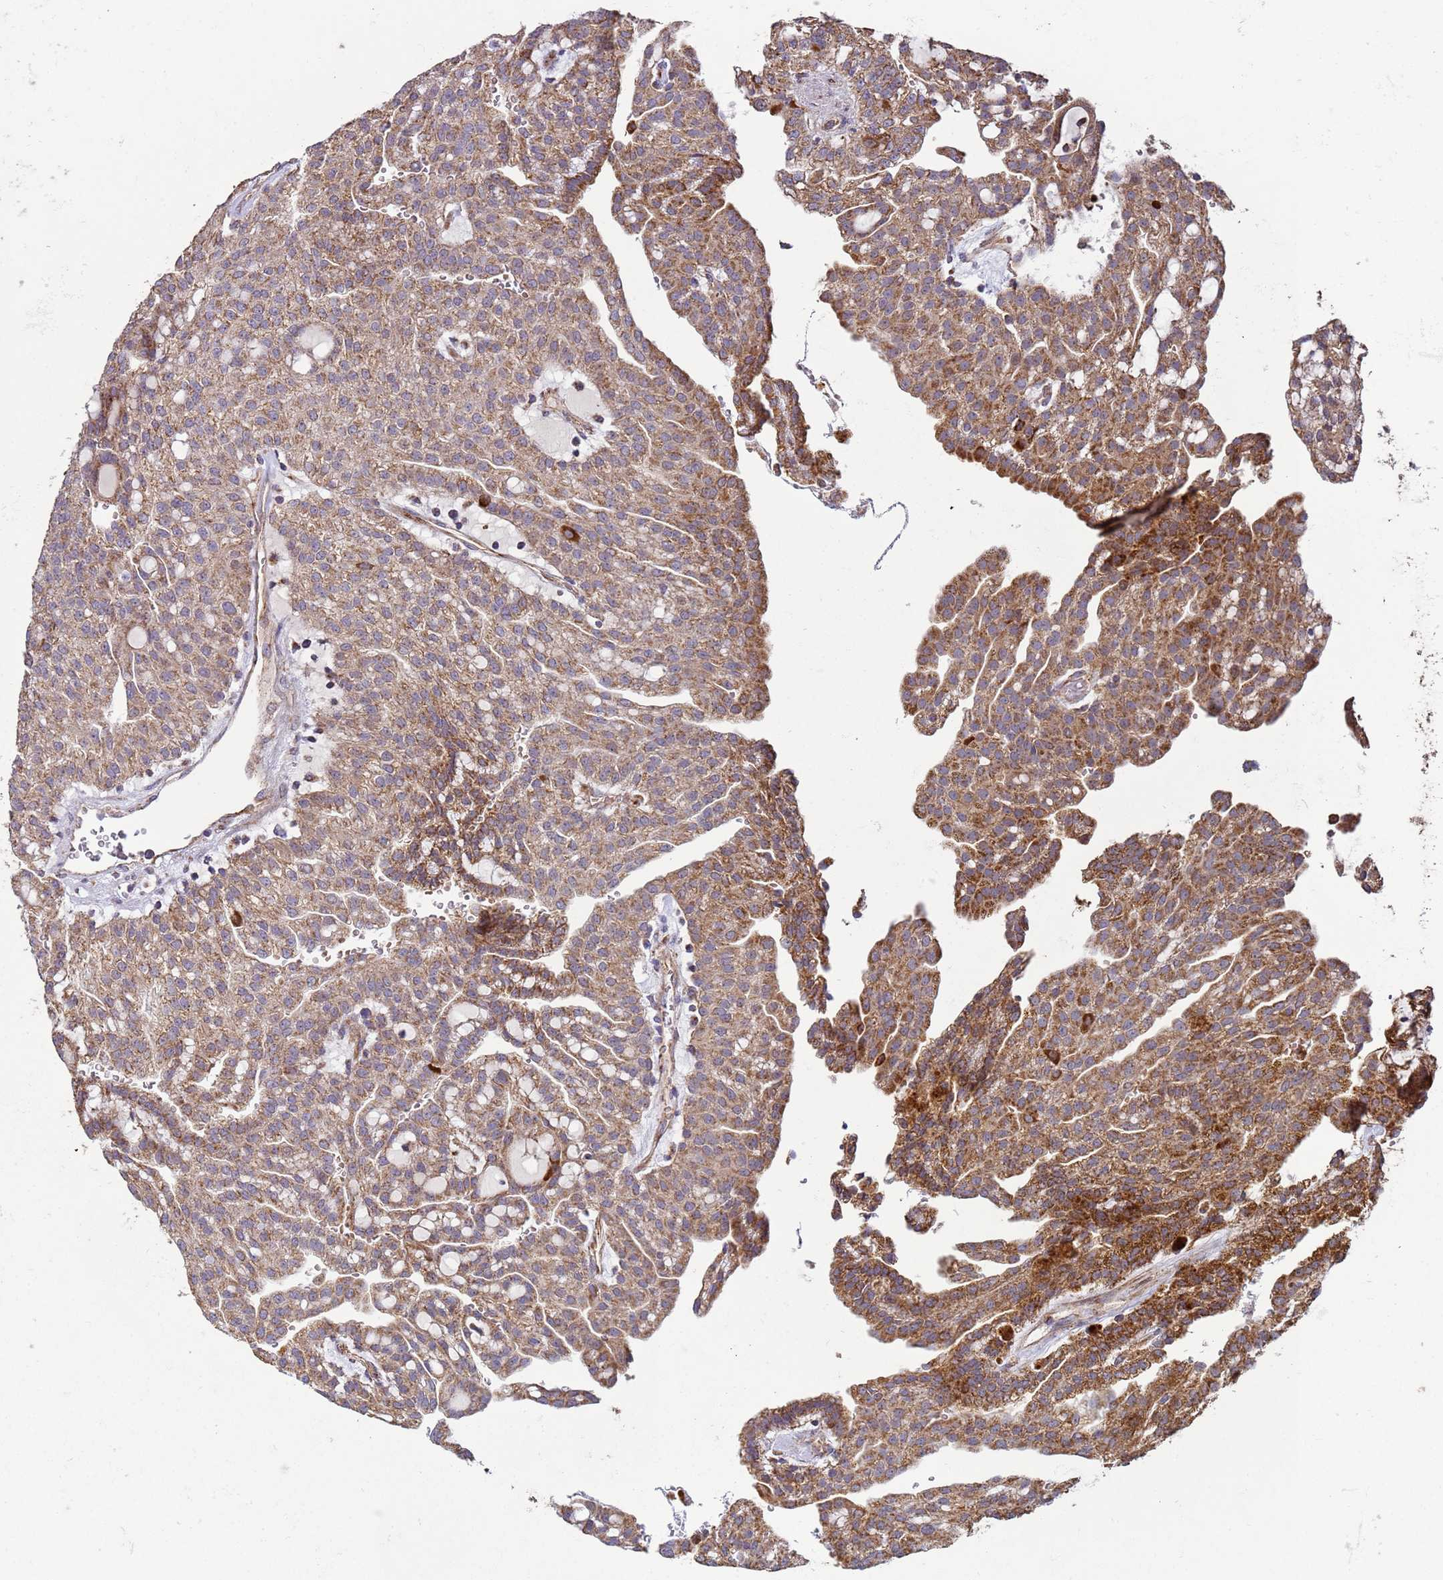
{"staining": {"intensity": "moderate", "quantity": ">75%", "location": "cytoplasmic/membranous"}, "tissue": "renal cancer", "cell_type": "Tumor cells", "image_type": "cancer", "snomed": [{"axis": "morphology", "description": "Adenocarcinoma, NOS"}, {"axis": "topography", "description": "Kidney"}], "caption": "Renal cancer (adenocarcinoma) stained for a protein (brown) demonstrates moderate cytoplasmic/membranous positive positivity in approximately >75% of tumor cells.", "gene": "FBXO33", "patient": {"sex": "male", "age": 63}}